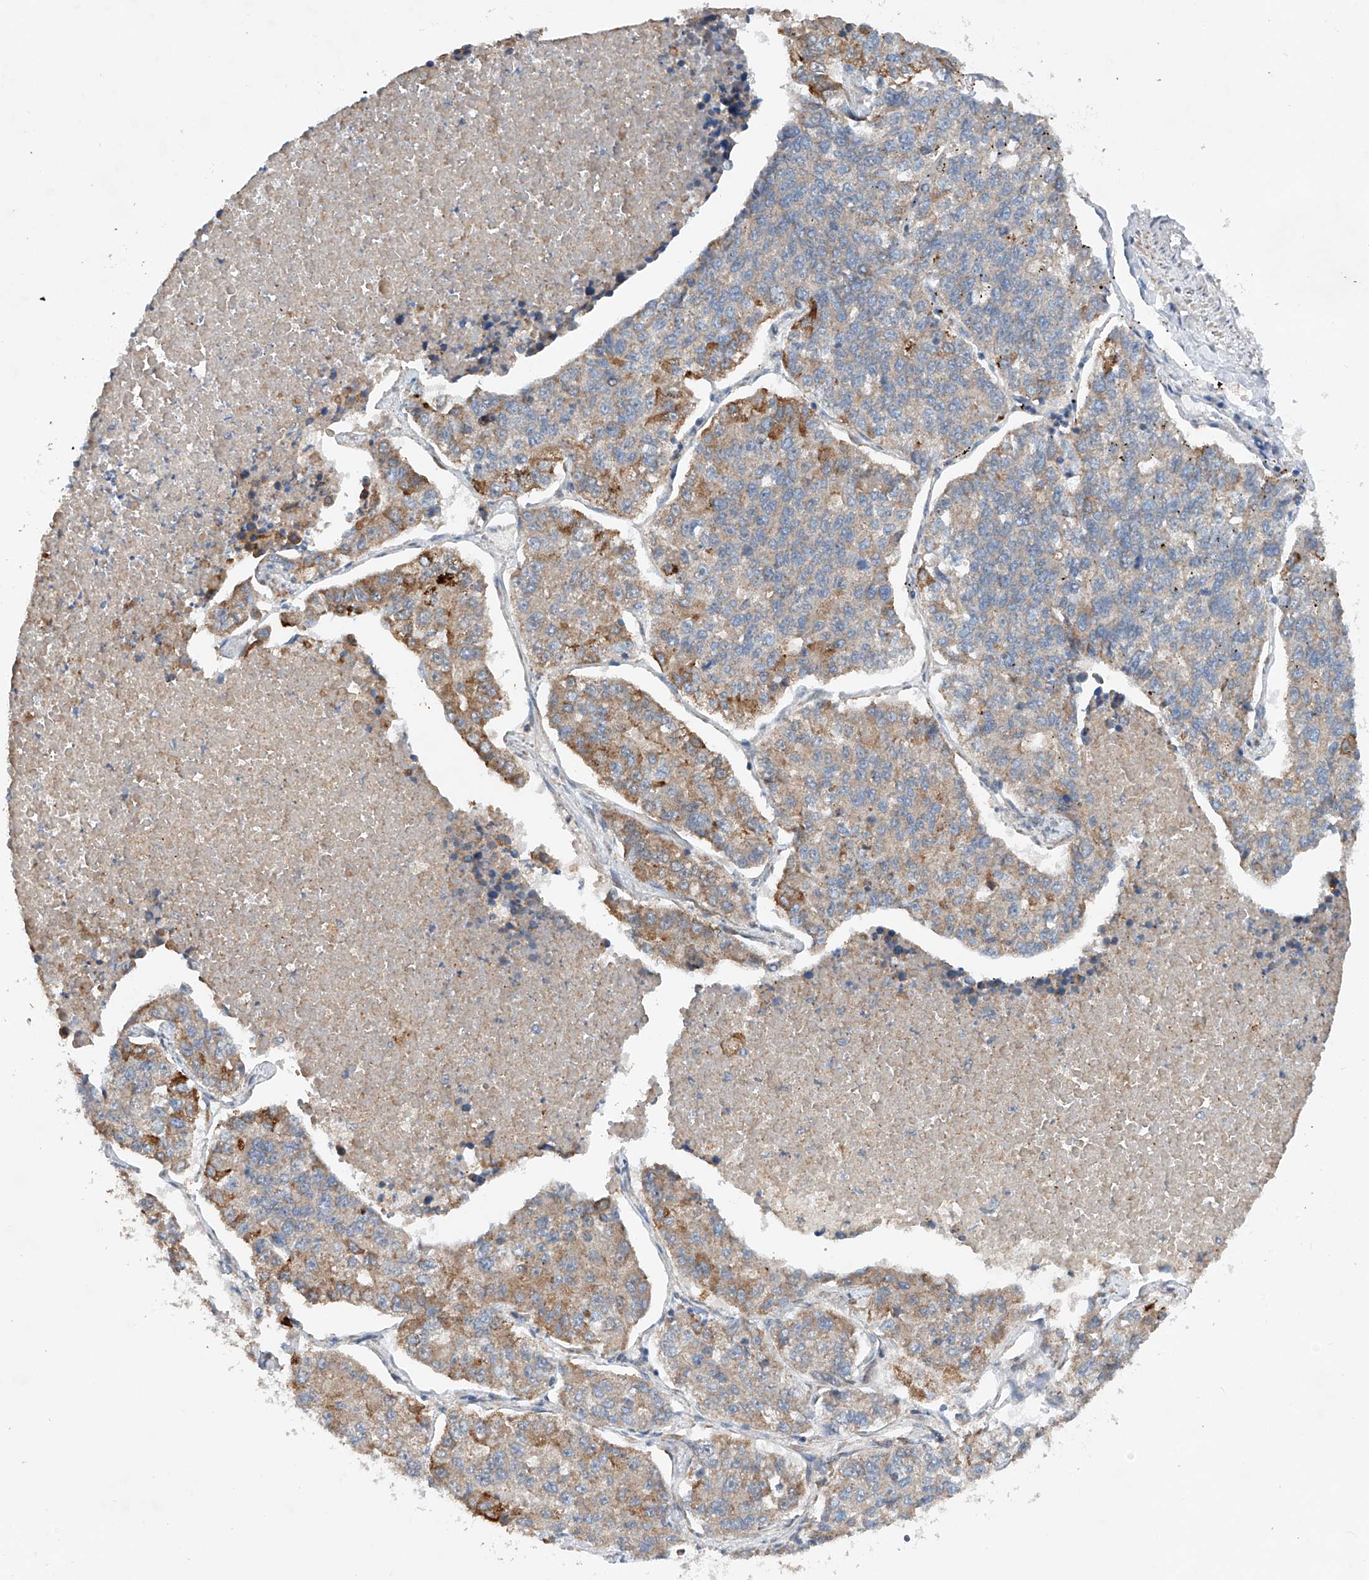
{"staining": {"intensity": "moderate", "quantity": "<25%", "location": "cytoplasmic/membranous"}, "tissue": "lung cancer", "cell_type": "Tumor cells", "image_type": "cancer", "snomed": [{"axis": "morphology", "description": "Adenocarcinoma, NOS"}, {"axis": "topography", "description": "Lung"}], "caption": "This is a histology image of immunohistochemistry (IHC) staining of adenocarcinoma (lung), which shows moderate expression in the cytoplasmic/membranous of tumor cells.", "gene": "CEP85L", "patient": {"sex": "male", "age": 49}}